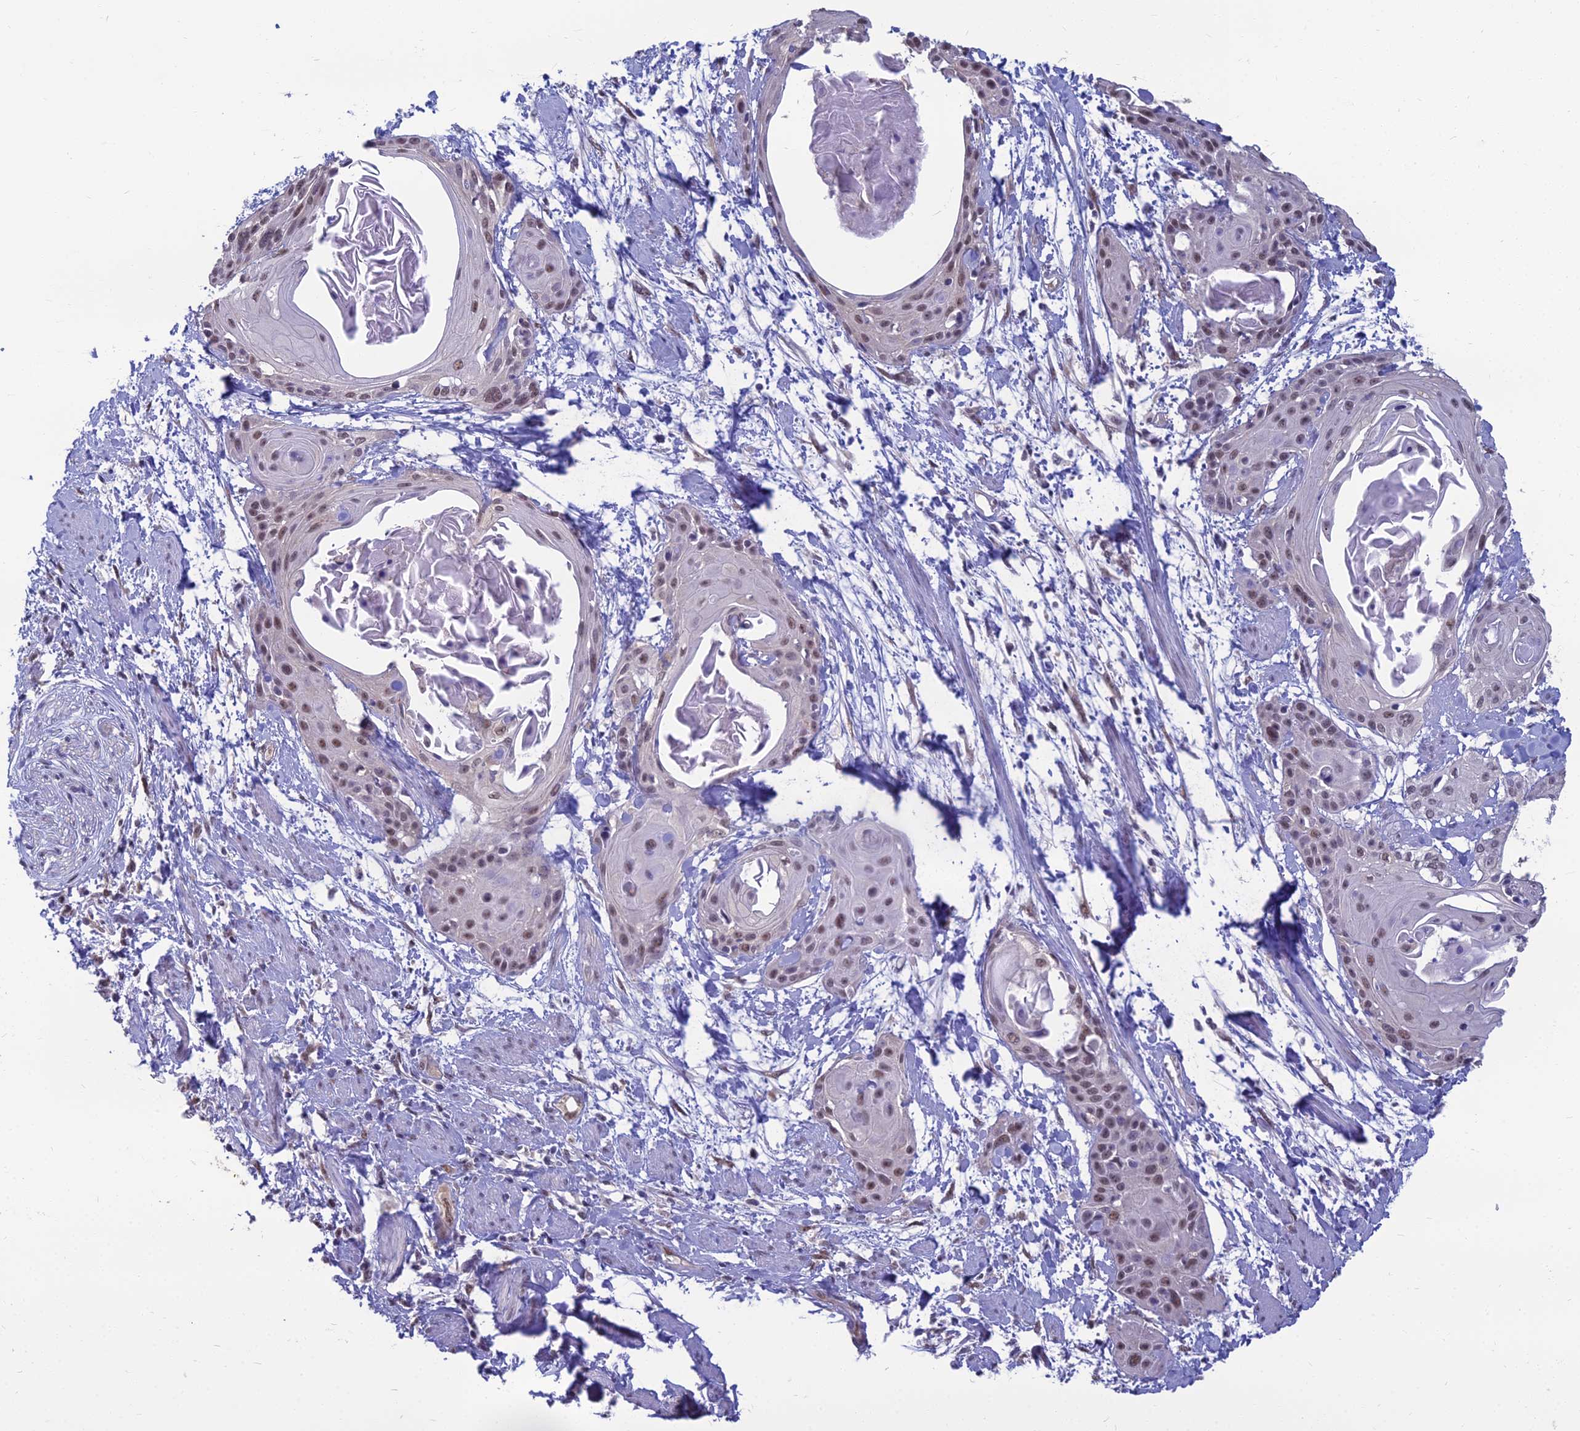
{"staining": {"intensity": "moderate", "quantity": ">75%", "location": "nuclear"}, "tissue": "cervical cancer", "cell_type": "Tumor cells", "image_type": "cancer", "snomed": [{"axis": "morphology", "description": "Squamous cell carcinoma, NOS"}, {"axis": "topography", "description": "Cervix"}], "caption": "Cervical cancer was stained to show a protein in brown. There is medium levels of moderate nuclear positivity in about >75% of tumor cells.", "gene": "SRSF7", "patient": {"sex": "female", "age": 57}}